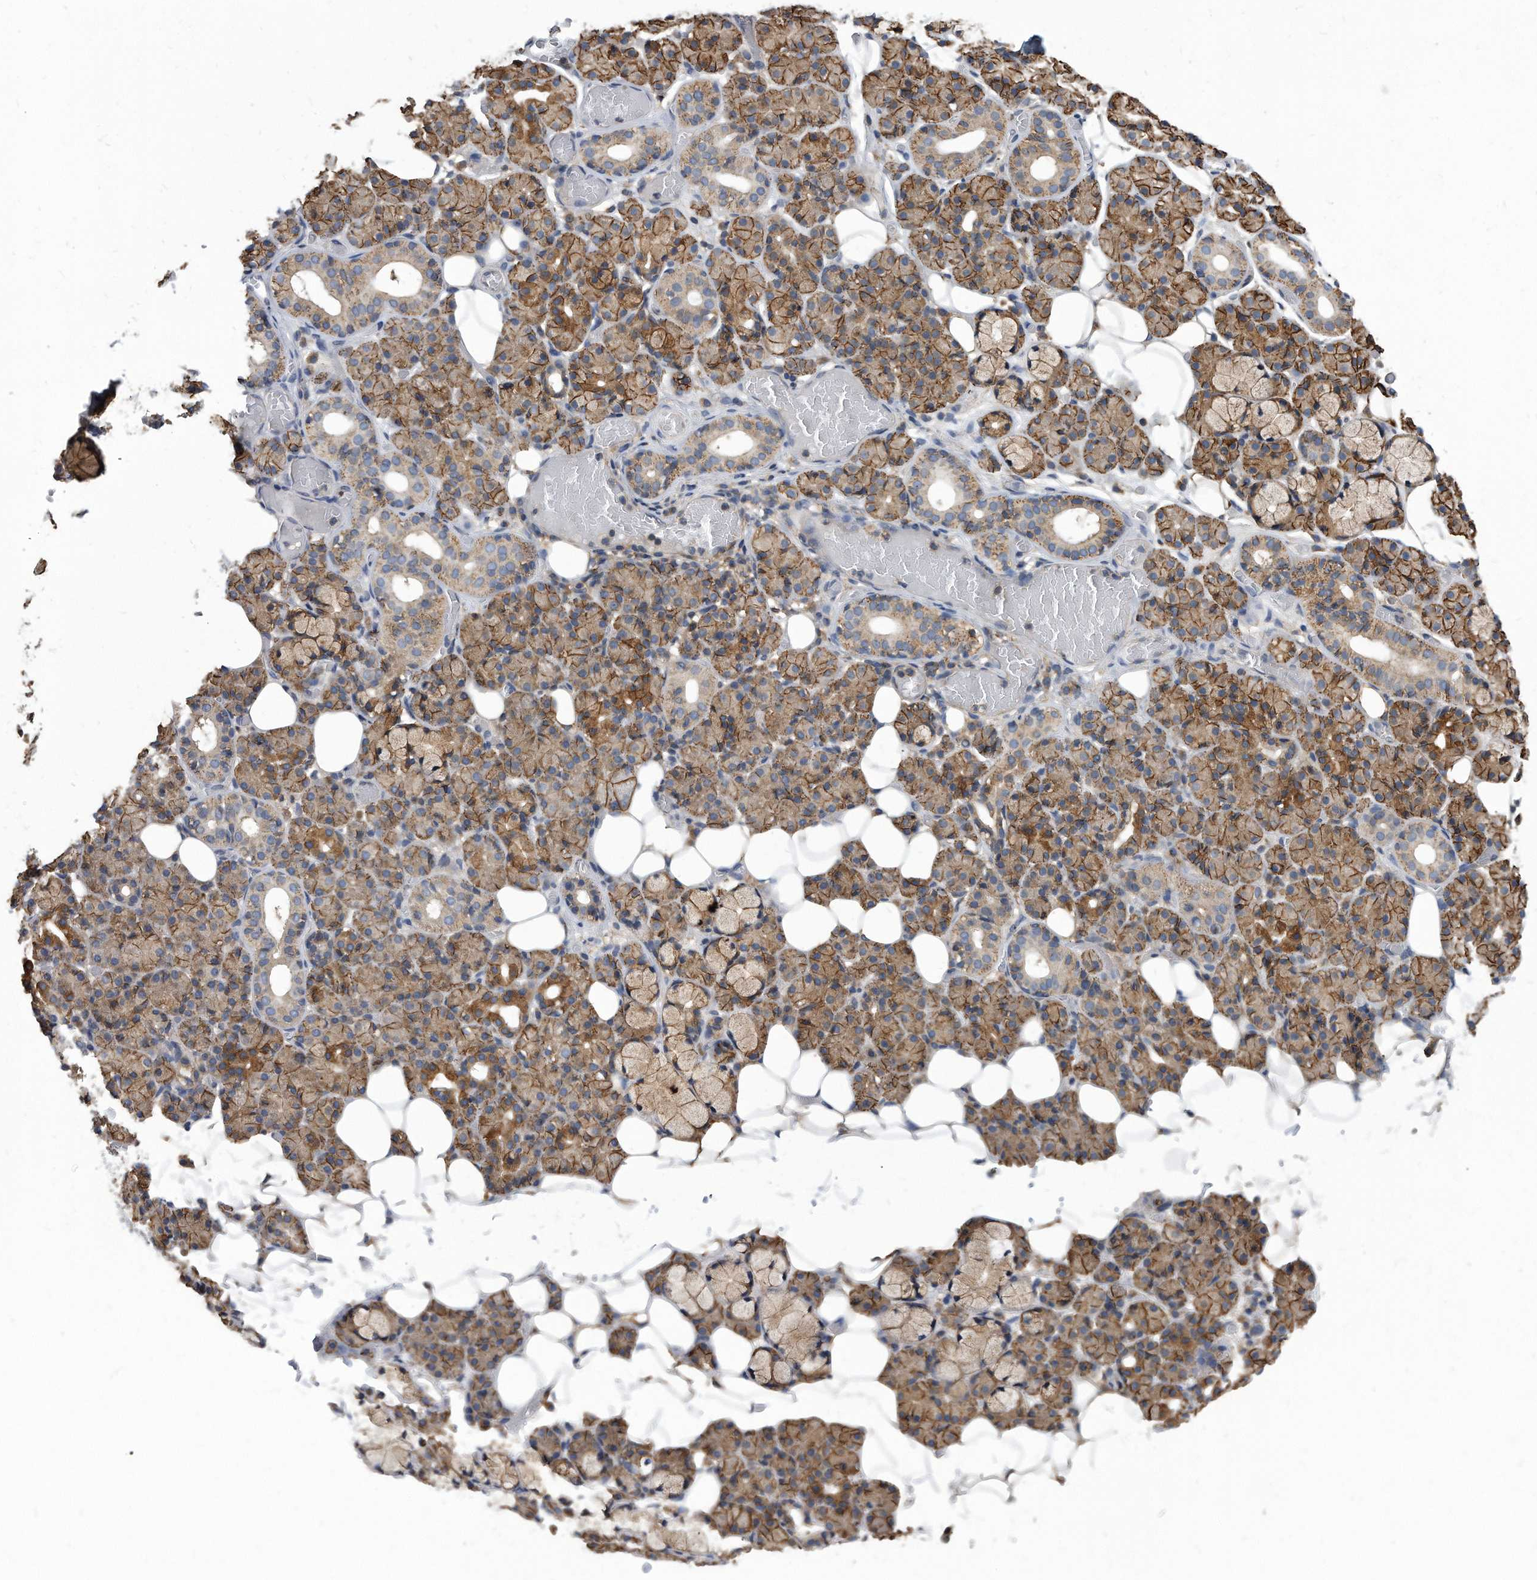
{"staining": {"intensity": "moderate", "quantity": ">75%", "location": "cytoplasmic/membranous"}, "tissue": "salivary gland", "cell_type": "Glandular cells", "image_type": "normal", "snomed": [{"axis": "morphology", "description": "Normal tissue, NOS"}, {"axis": "topography", "description": "Salivary gland"}], "caption": "Glandular cells show medium levels of moderate cytoplasmic/membranous expression in about >75% of cells in benign human salivary gland.", "gene": "ATG5", "patient": {"sex": "male", "age": 63}}